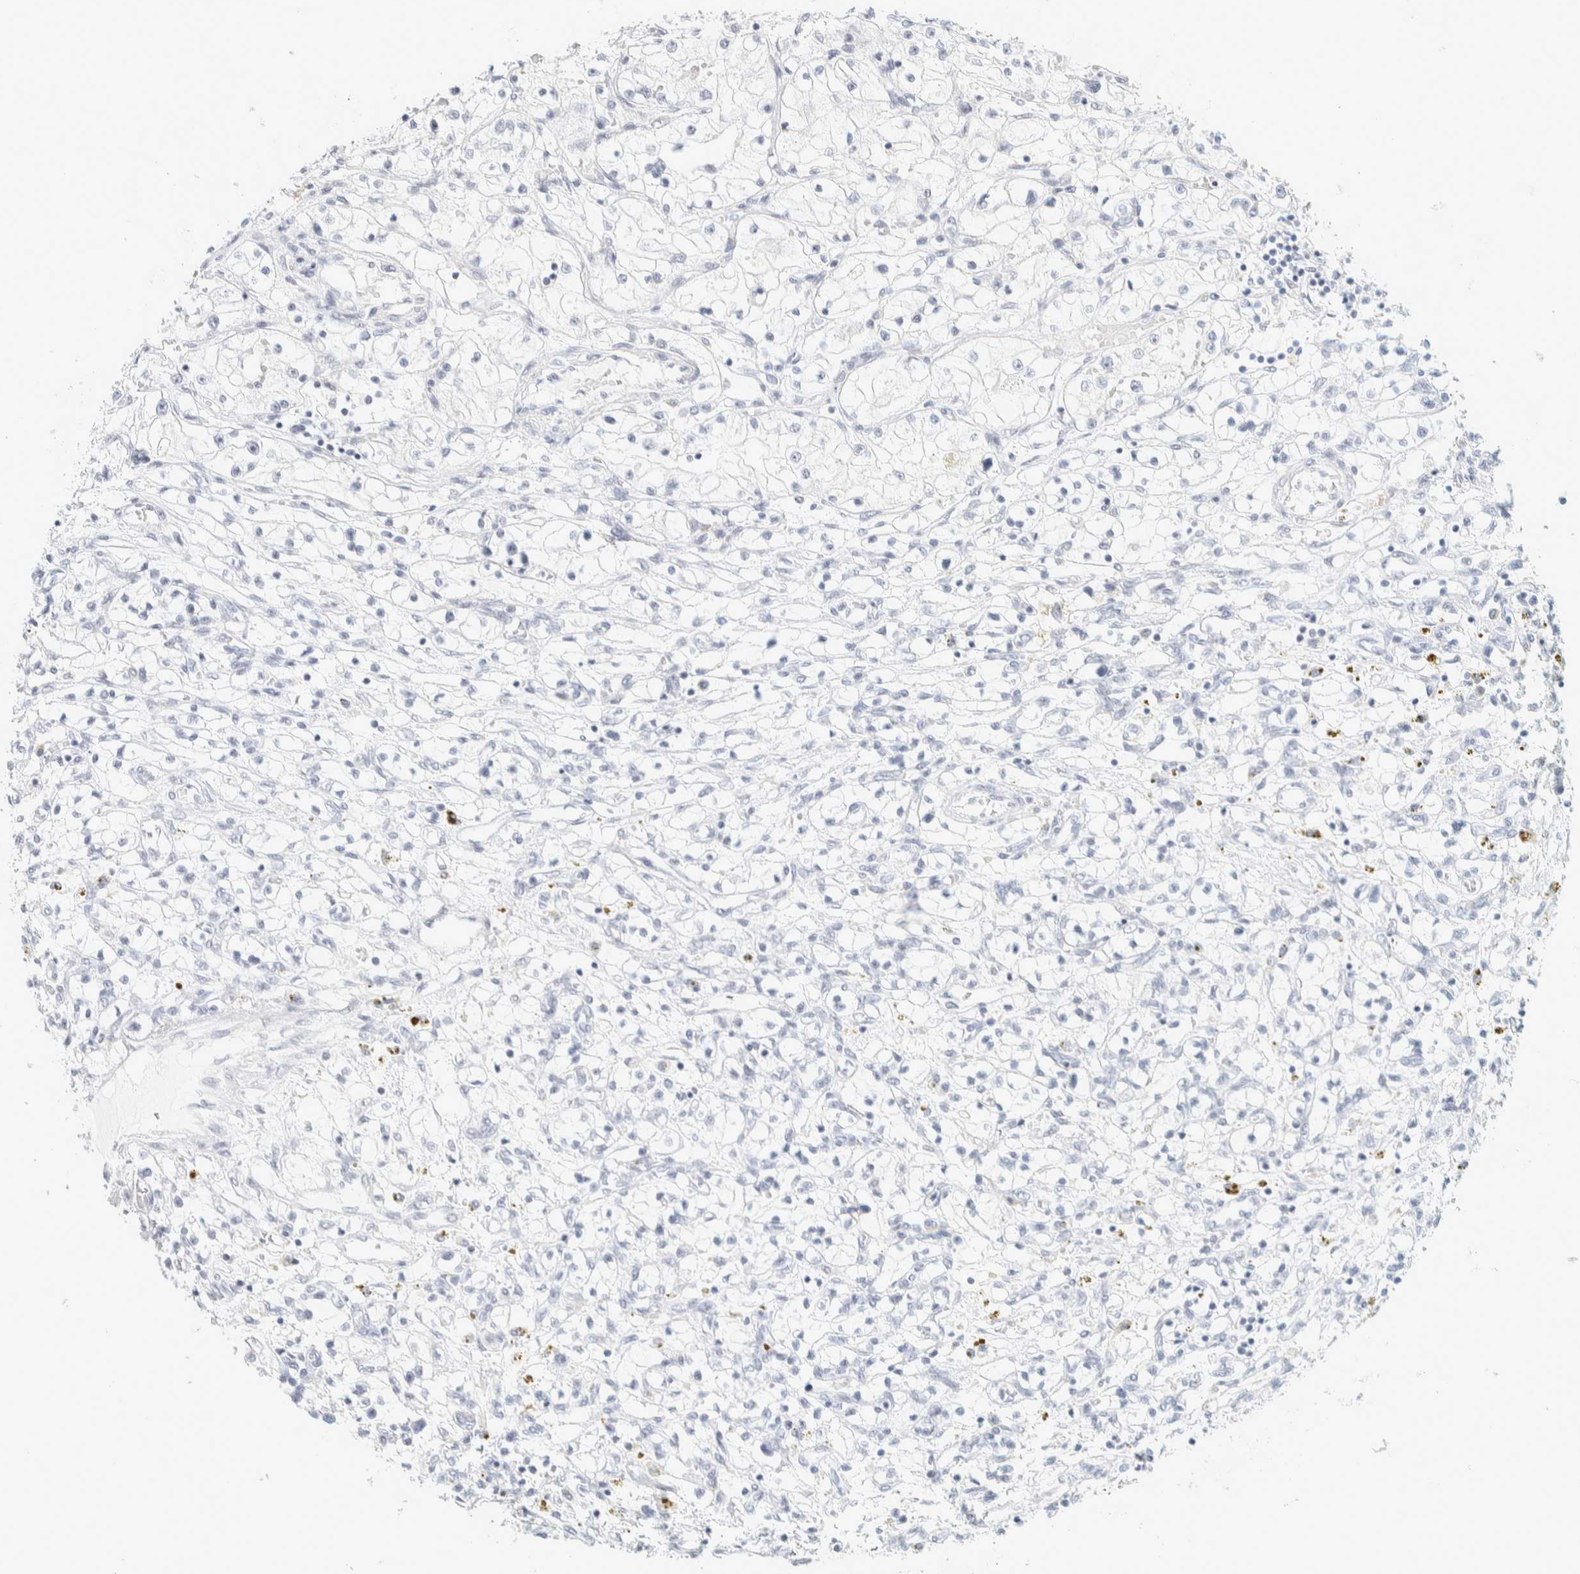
{"staining": {"intensity": "negative", "quantity": "none", "location": "none"}, "tissue": "renal cancer", "cell_type": "Tumor cells", "image_type": "cancer", "snomed": [{"axis": "morphology", "description": "Adenocarcinoma, NOS"}, {"axis": "topography", "description": "Kidney"}], "caption": "High magnification brightfield microscopy of adenocarcinoma (renal) stained with DAB (3,3'-diaminobenzidine) (brown) and counterstained with hematoxylin (blue): tumor cells show no significant expression.", "gene": "CDH17", "patient": {"sex": "male", "age": 68}}